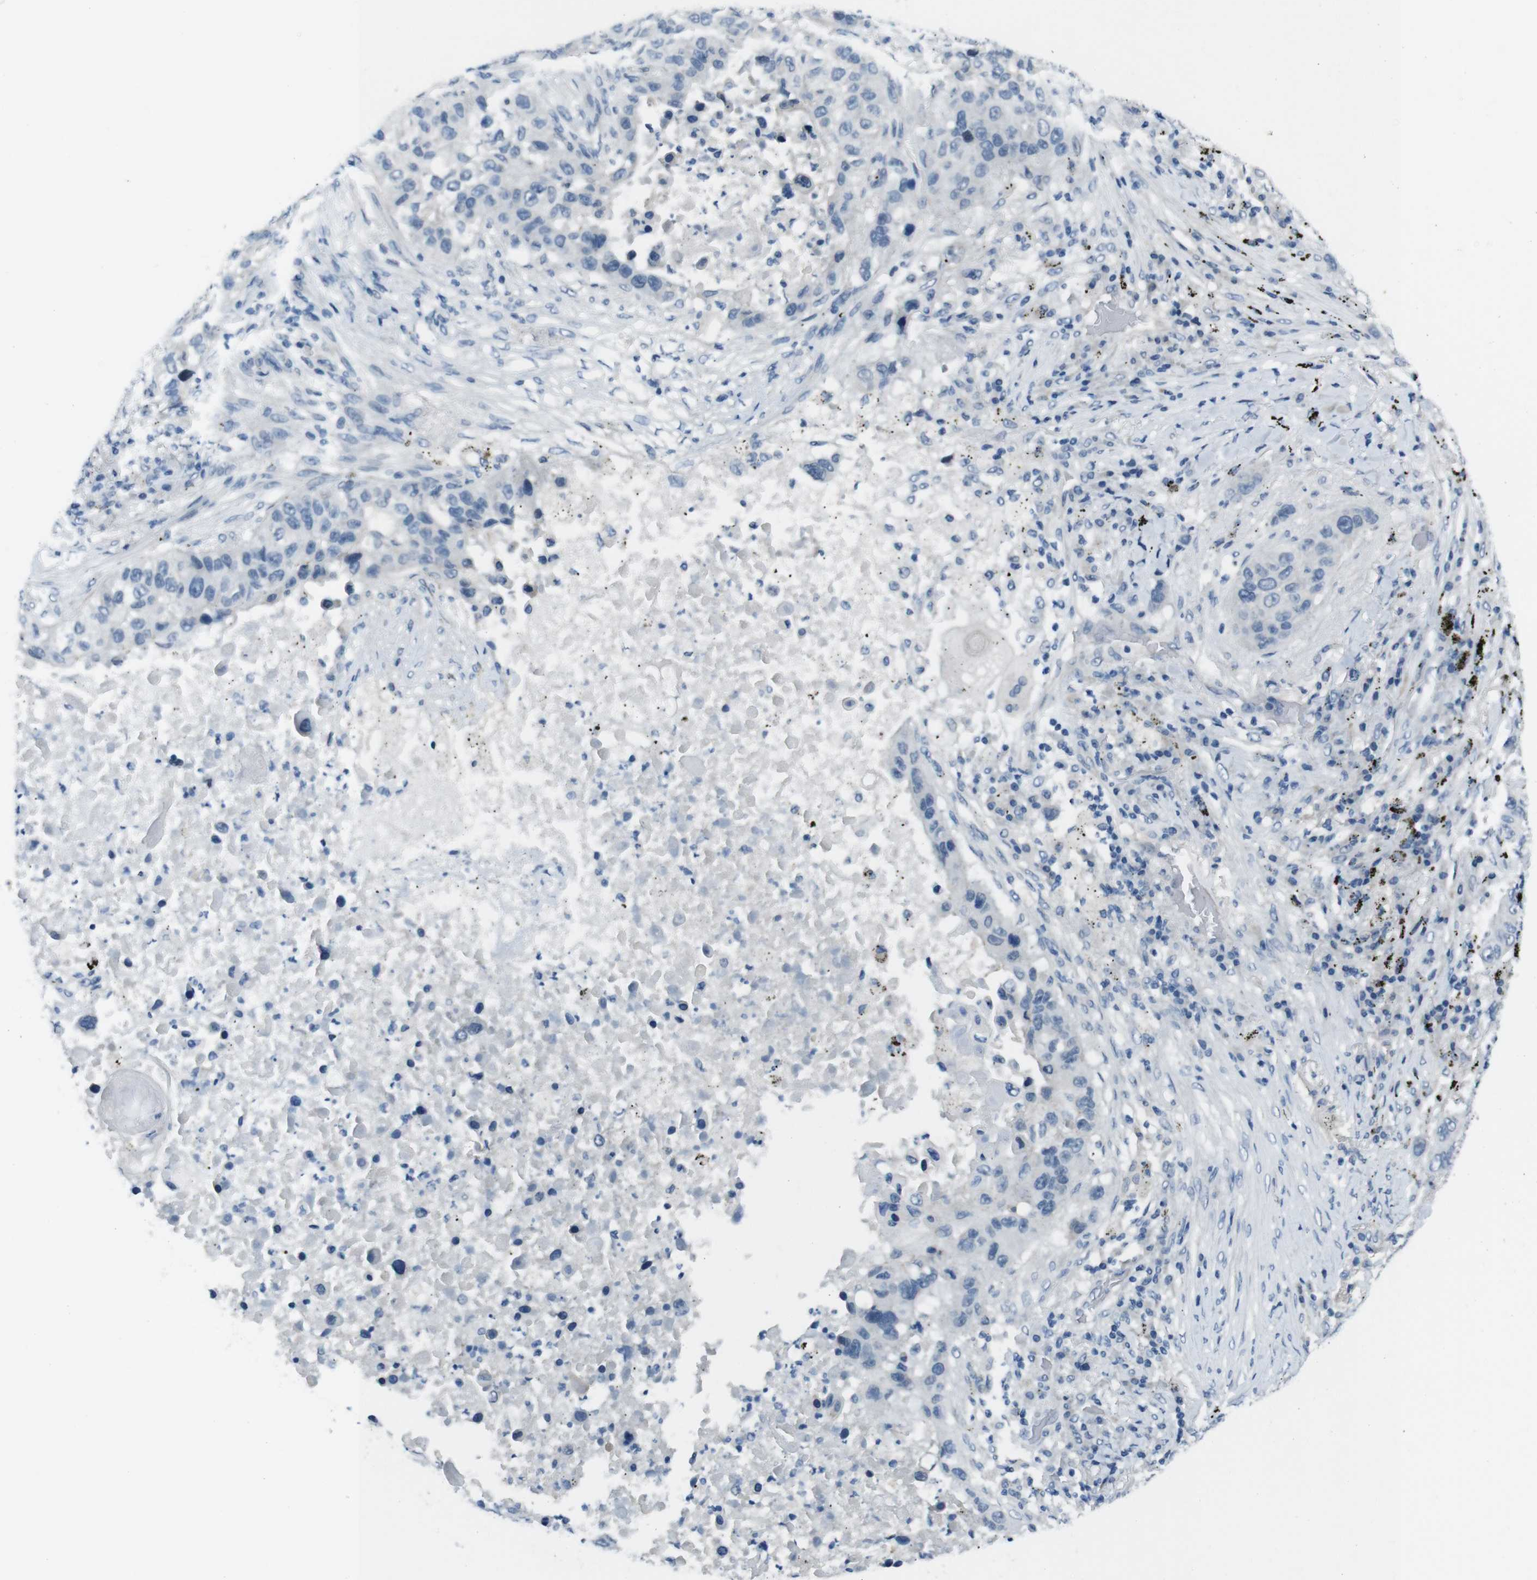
{"staining": {"intensity": "negative", "quantity": "none", "location": "none"}, "tissue": "lung cancer", "cell_type": "Tumor cells", "image_type": "cancer", "snomed": [{"axis": "morphology", "description": "Squamous cell carcinoma, NOS"}, {"axis": "topography", "description": "Lung"}], "caption": "Immunohistochemistry (IHC) histopathology image of human lung squamous cell carcinoma stained for a protein (brown), which demonstrates no staining in tumor cells. Brightfield microscopy of IHC stained with DAB (3,3'-diaminobenzidine) (brown) and hematoxylin (blue), captured at high magnification.", "gene": "HRH2", "patient": {"sex": "male", "age": 57}}